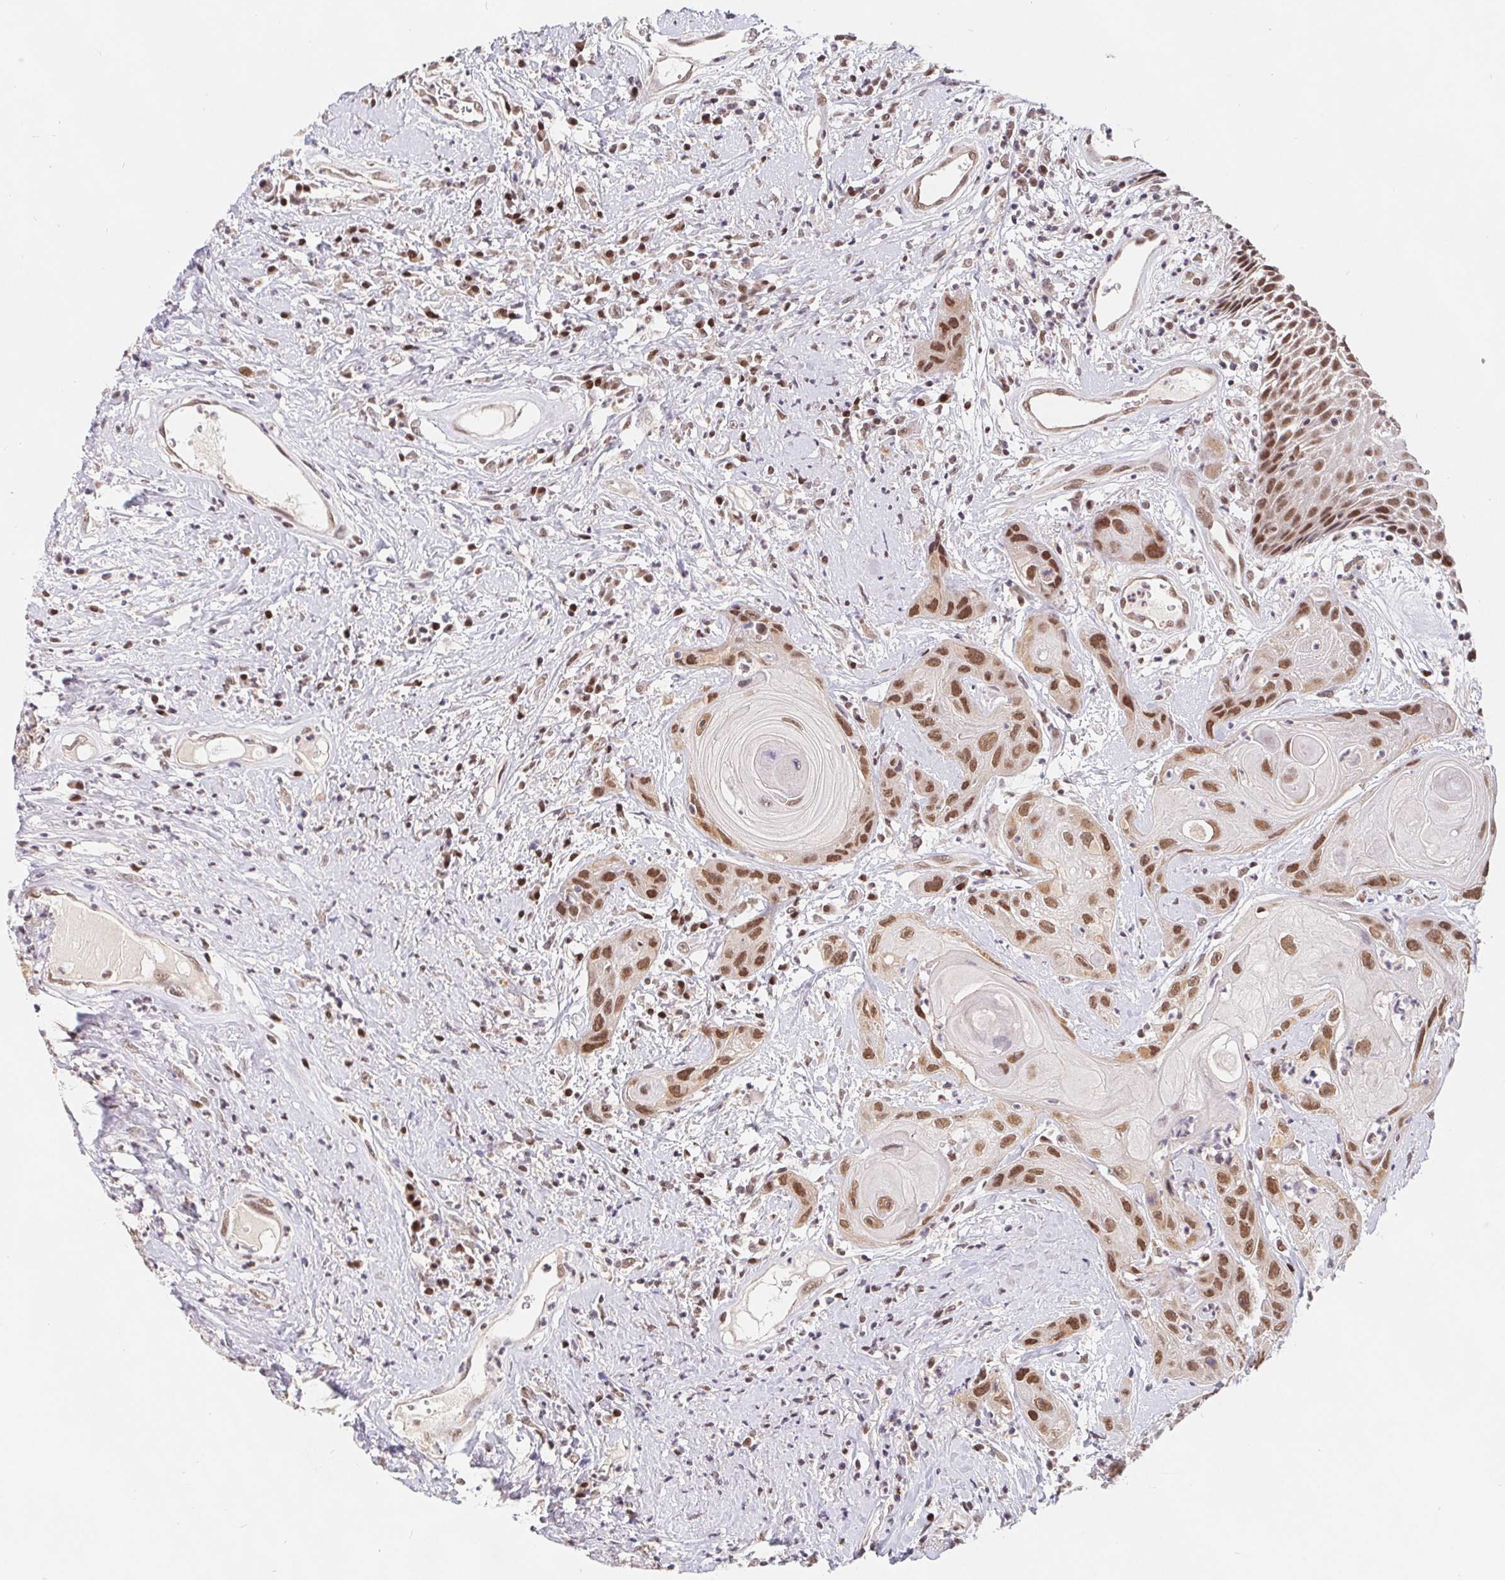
{"staining": {"intensity": "moderate", "quantity": ">75%", "location": "nuclear"}, "tissue": "head and neck cancer", "cell_type": "Tumor cells", "image_type": "cancer", "snomed": [{"axis": "morphology", "description": "Squamous cell carcinoma, NOS"}, {"axis": "topography", "description": "Head-Neck"}], "caption": "Human squamous cell carcinoma (head and neck) stained with a protein marker demonstrates moderate staining in tumor cells.", "gene": "POU2F1", "patient": {"sex": "male", "age": 57}}